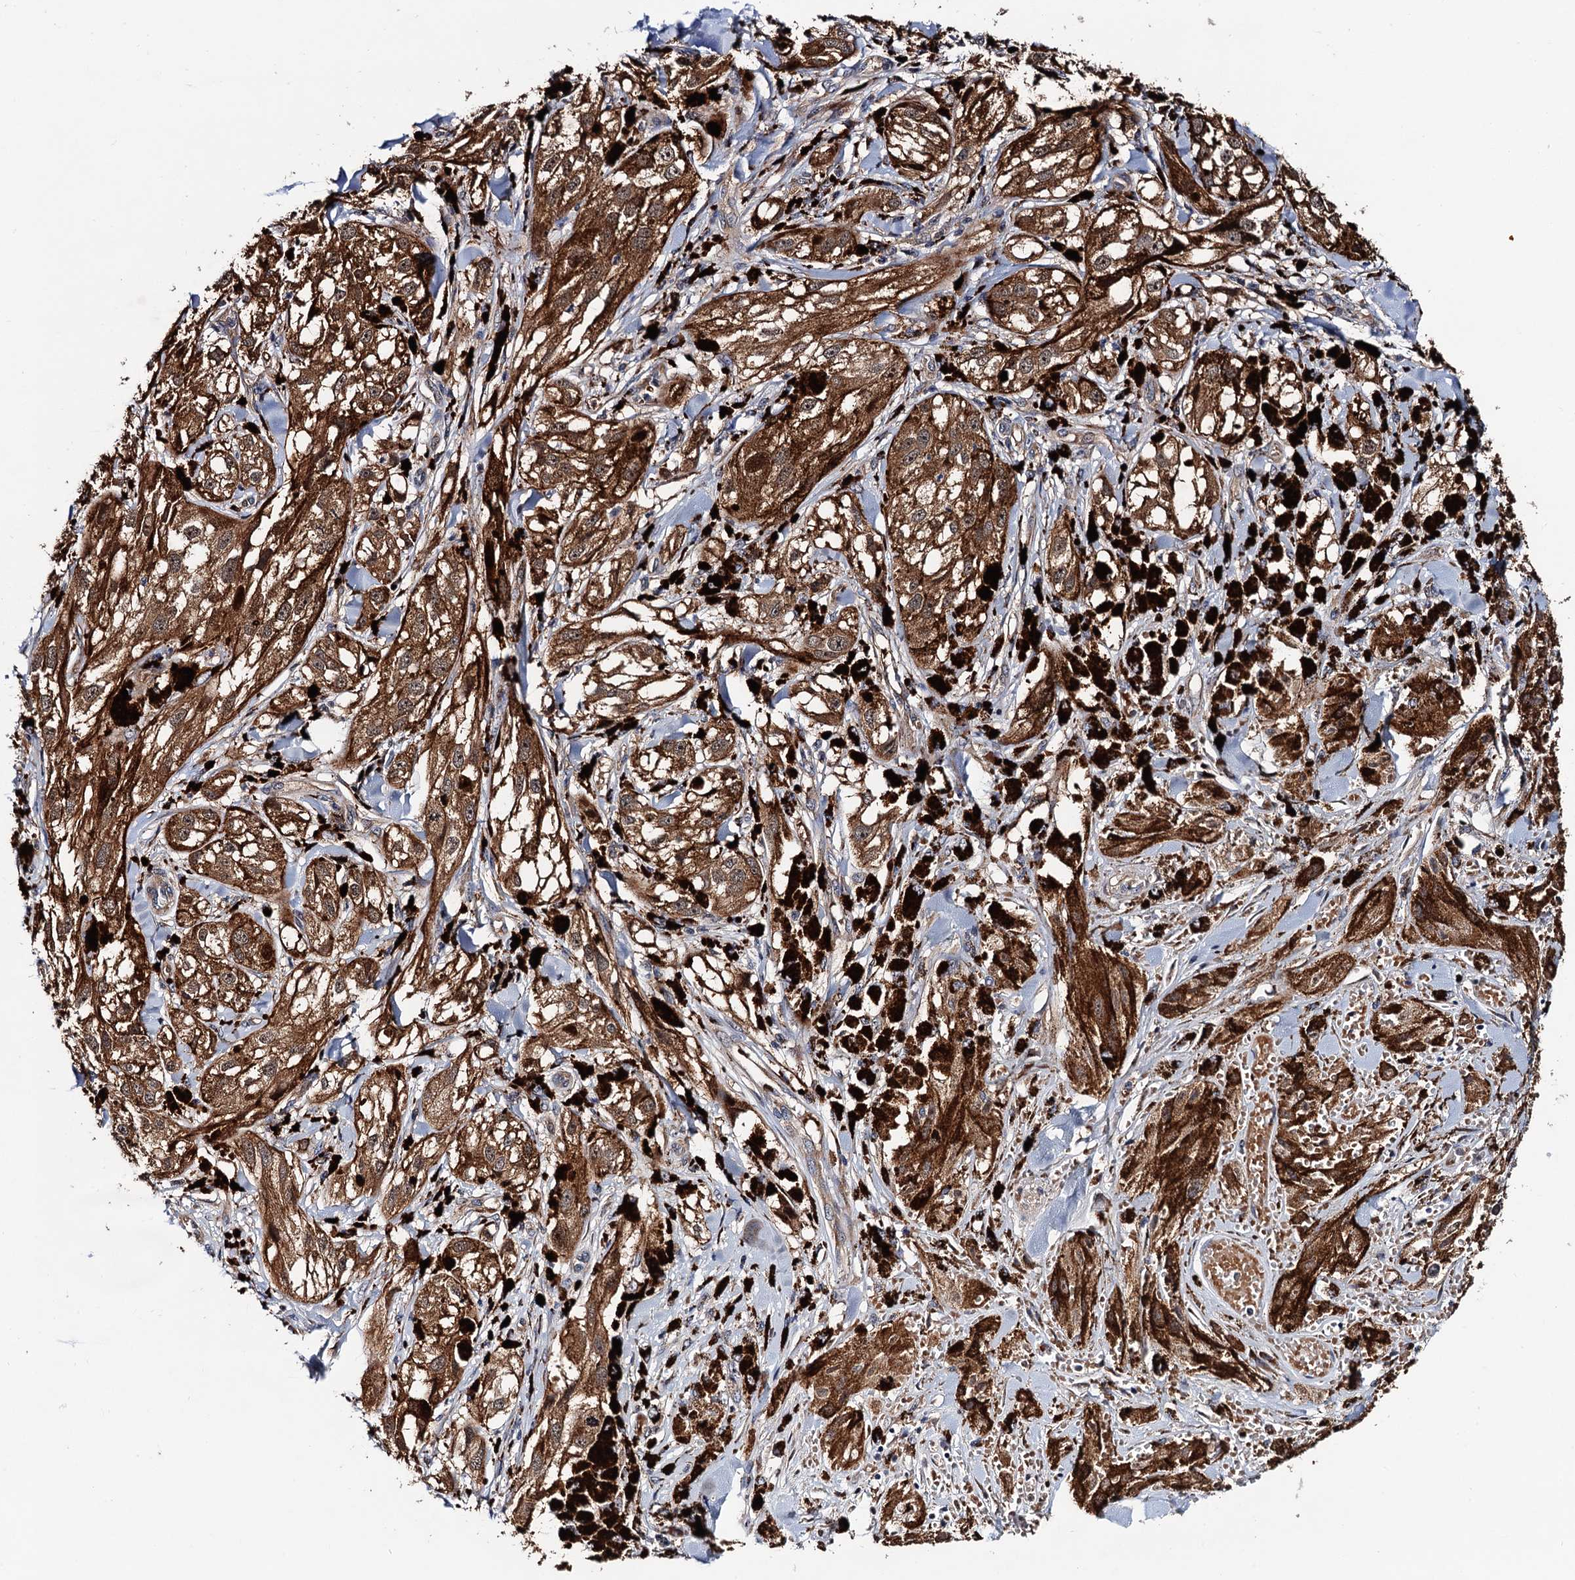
{"staining": {"intensity": "moderate", "quantity": ">75%", "location": "cytoplasmic/membranous"}, "tissue": "melanoma", "cell_type": "Tumor cells", "image_type": "cancer", "snomed": [{"axis": "morphology", "description": "Malignant melanoma, NOS"}, {"axis": "topography", "description": "Skin"}], "caption": "Melanoma stained for a protein reveals moderate cytoplasmic/membranous positivity in tumor cells. (brown staining indicates protein expression, while blue staining denotes nuclei).", "gene": "TRMT112", "patient": {"sex": "male", "age": 88}}